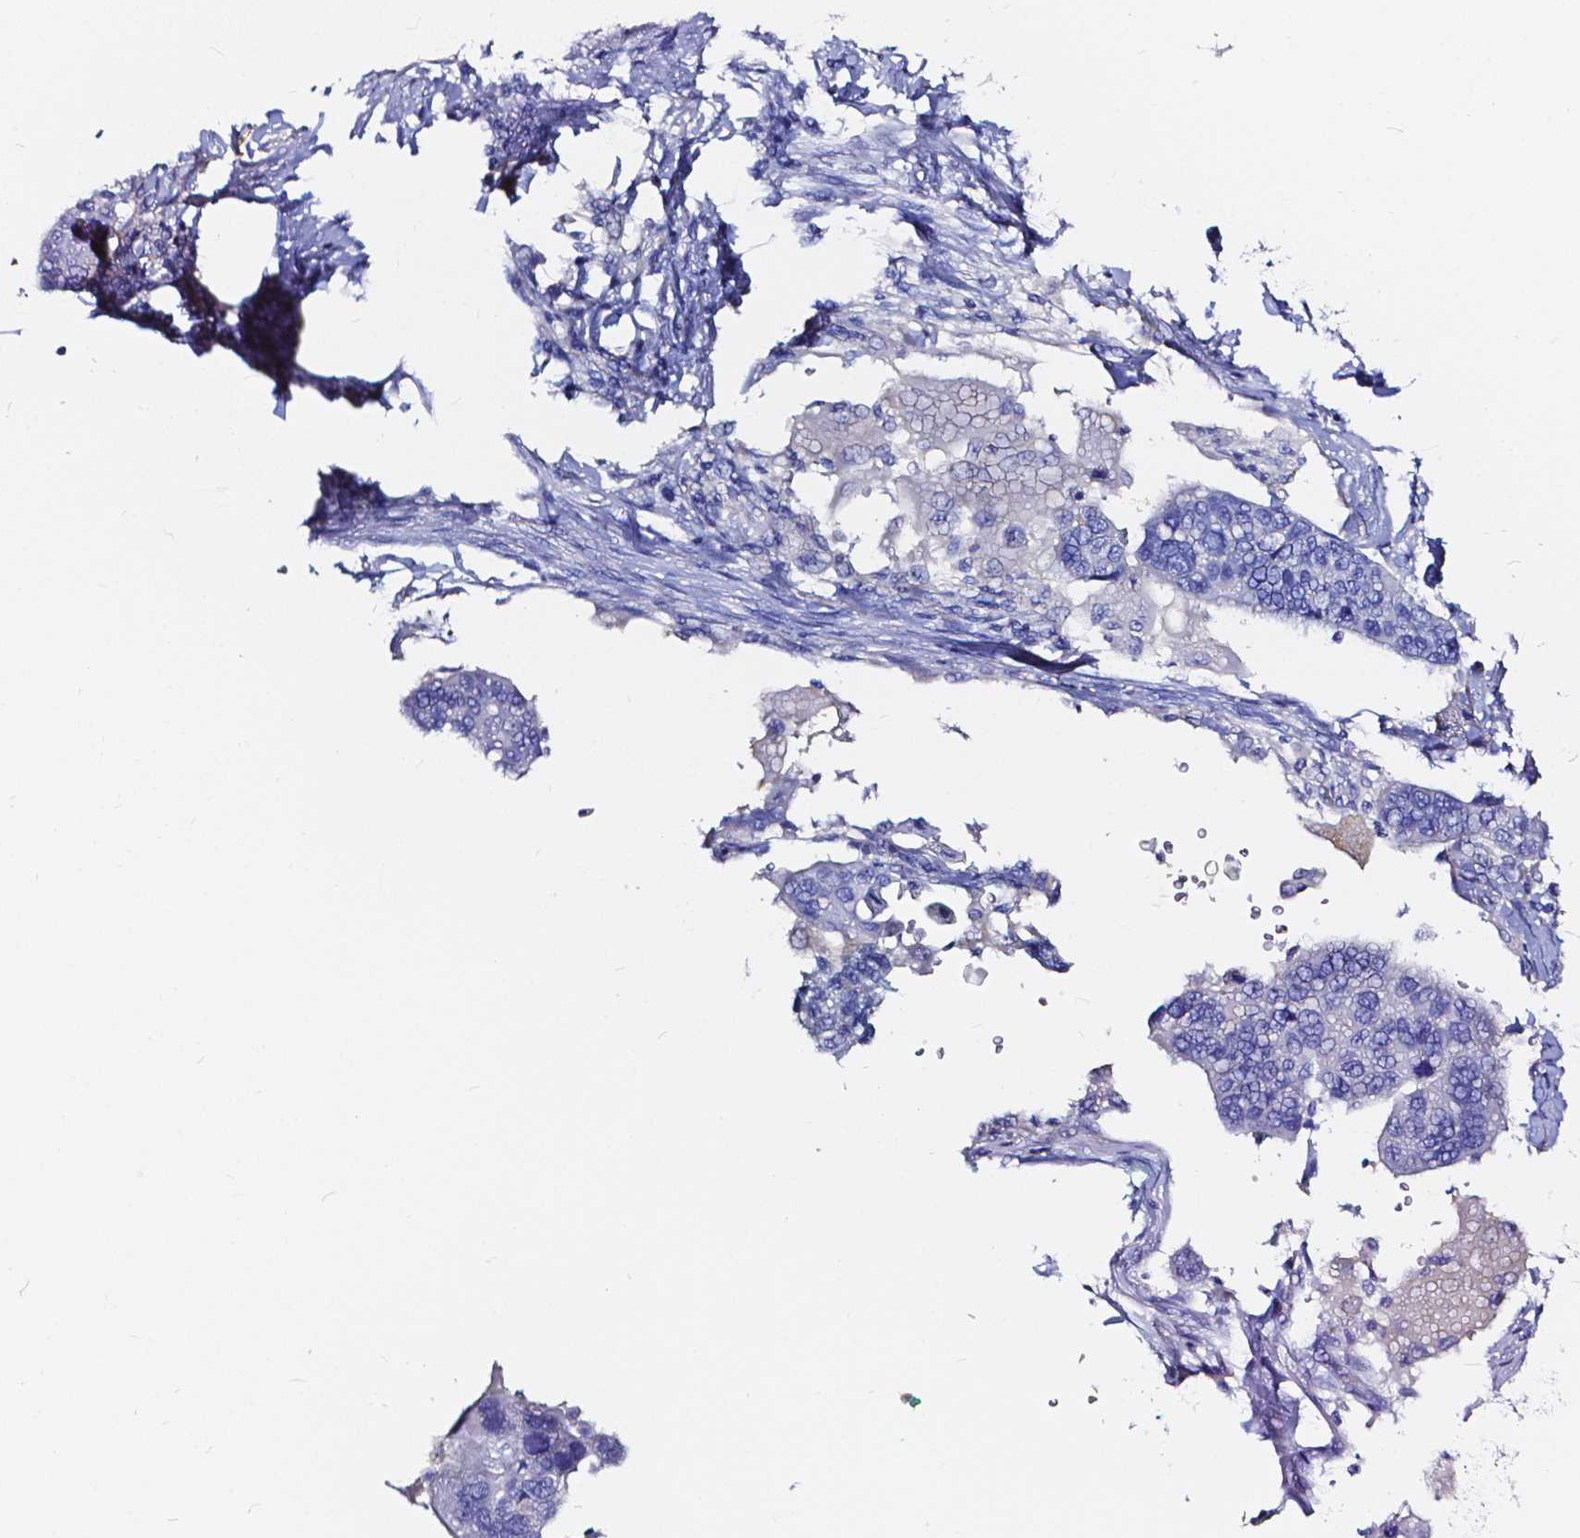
{"staining": {"intensity": "negative", "quantity": "none", "location": "none"}, "tissue": "lung cancer", "cell_type": "Tumor cells", "image_type": "cancer", "snomed": [{"axis": "morphology", "description": "Squamous cell carcinoma, NOS"}, {"axis": "topography", "description": "Lymph node"}, {"axis": "topography", "description": "Lung"}], "caption": "This image is of lung squamous cell carcinoma stained with immunohistochemistry to label a protein in brown with the nuclei are counter-stained blue. There is no expression in tumor cells.", "gene": "CLSTN2", "patient": {"sex": "male", "age": 61}}